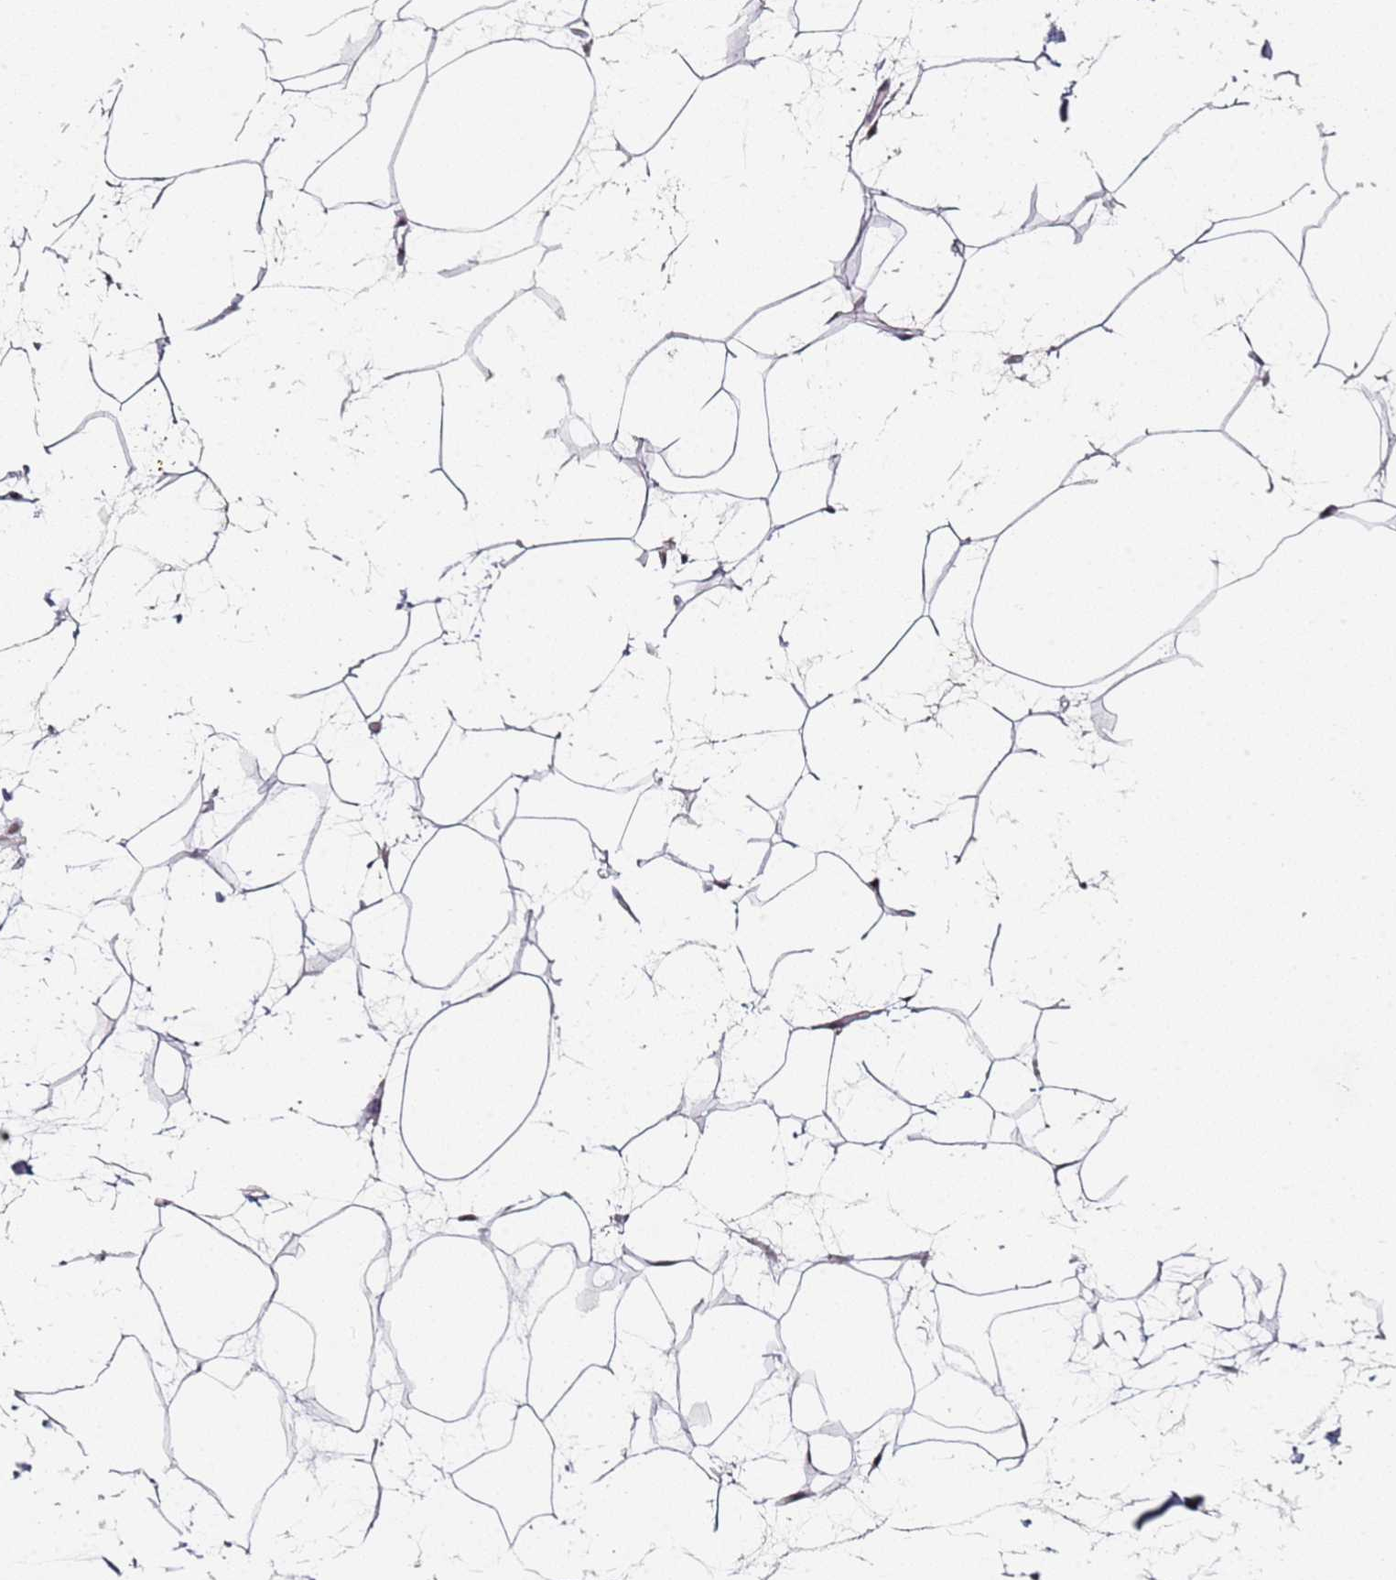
{"staining": {"intensity": "negative", "quantity": "none", "location": "none"}, "tissue": "adipose tissue", "cell_type": "Adipocytes", "image_type": "normal", "snomed": [{"axis": "morphology", "description": "Normal tissue, NOS"}, {"axis": "topography", "description": "Adipose tissue"}], "caption": "IHC of unremarkable adipose tissue reveals no expression in adipocytes. (DAB (3,3'-diaminobenzidine) IHC, high magnification).", "gene": "ATF6B", "patient": {"sex": "female", "age": 37}}